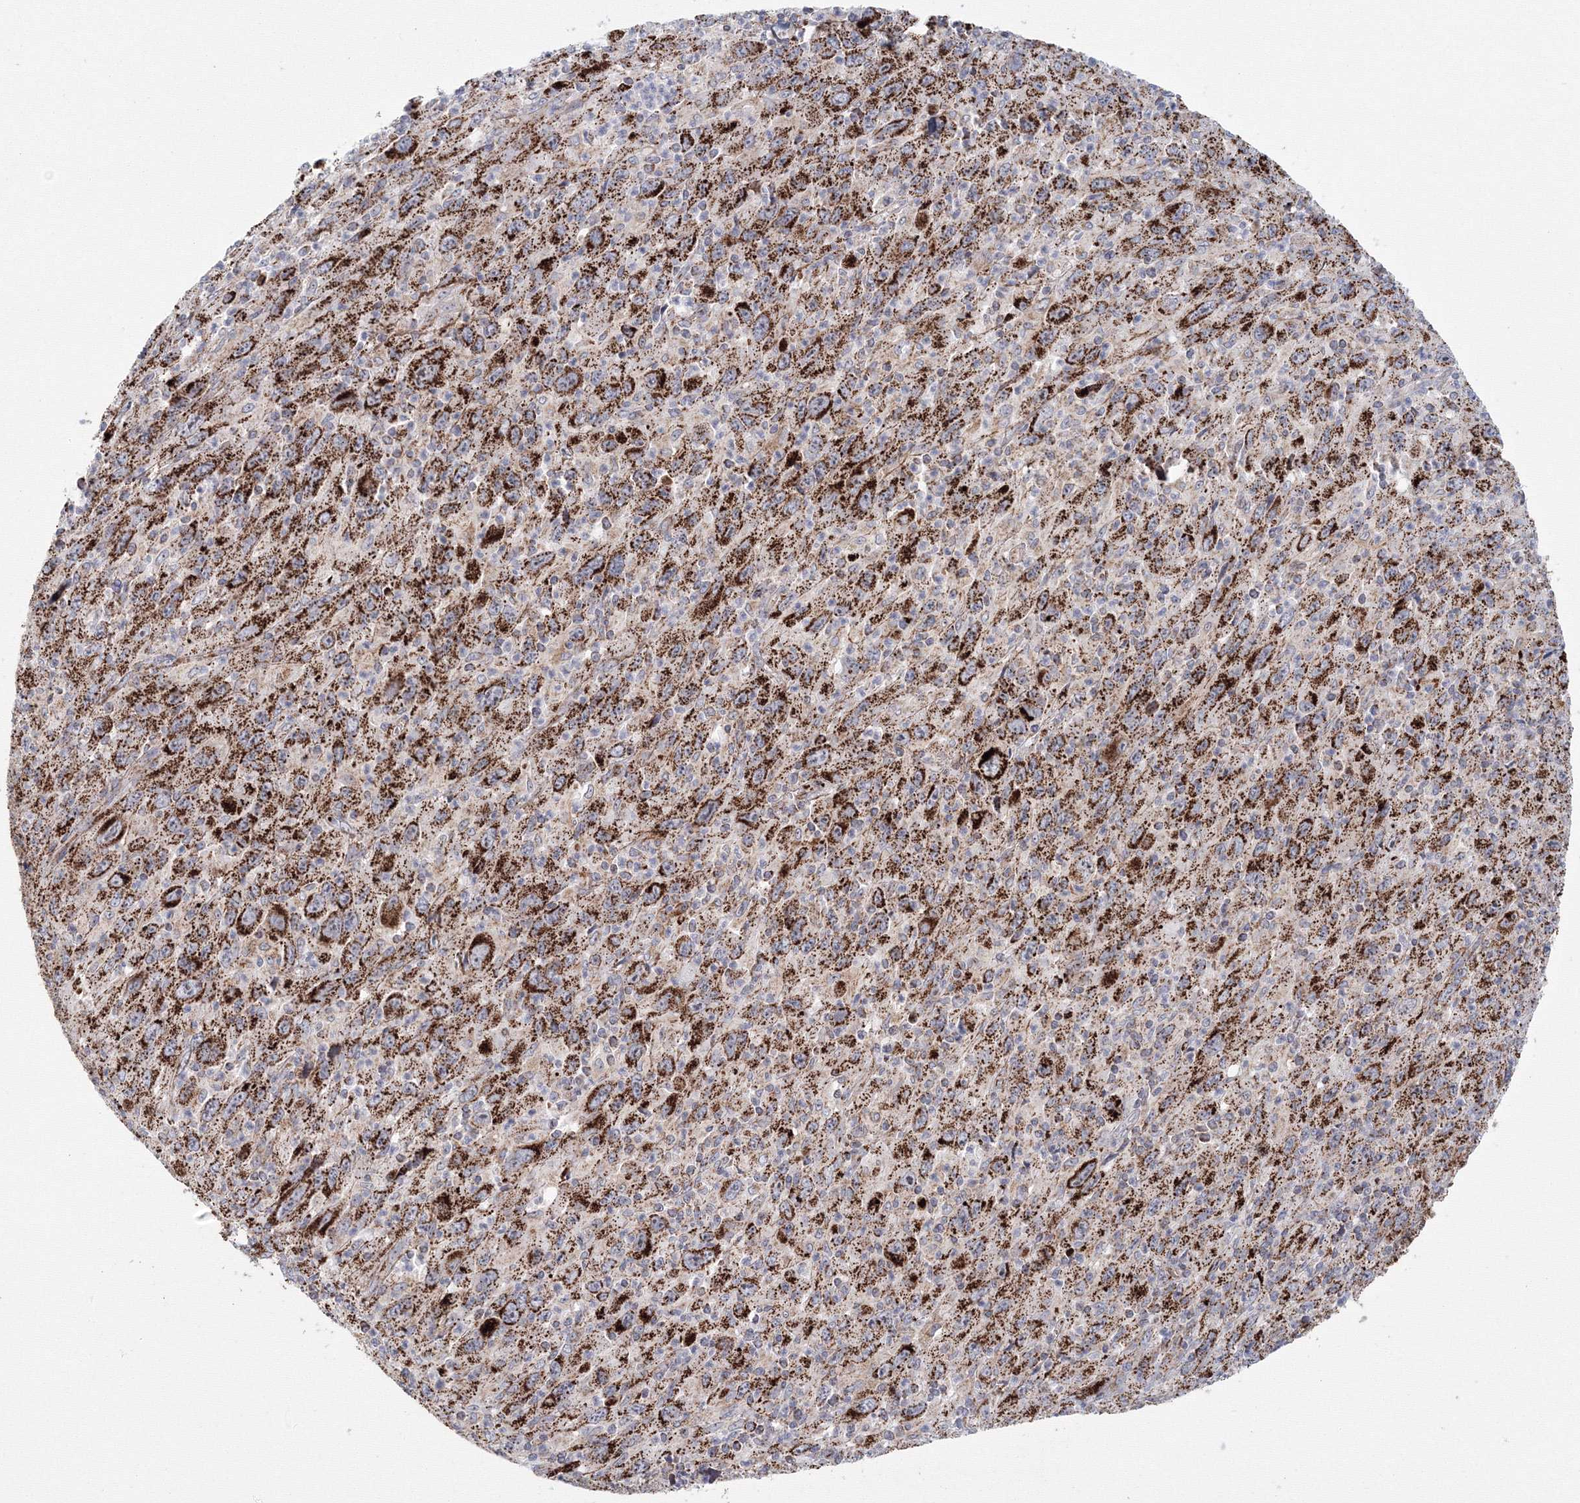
{"staining": {"intensity": "strong", "quantity": ">75%", "location": "cytoplasmic/membranous"}, "tissue": "melanoma", "cell_type": "Tumor cells", "image_type": "cancer", "snomed": [{"axis": "morphology", "description": "Malignant melanoma, Metastatic site"}, {"axis": "topography", "description": "Skin"}], "caption": "Immunohistochemistry (IHC) (DAB) staining of melanoma demonstrates strong cytoplasmic/membranous protein staining in about >75% of tumor cells. (Brightfield microscopy of DAB IHC at high magnification).", "gene": "GRPEL1", "patient": {"sex": "female", "age": 56}}